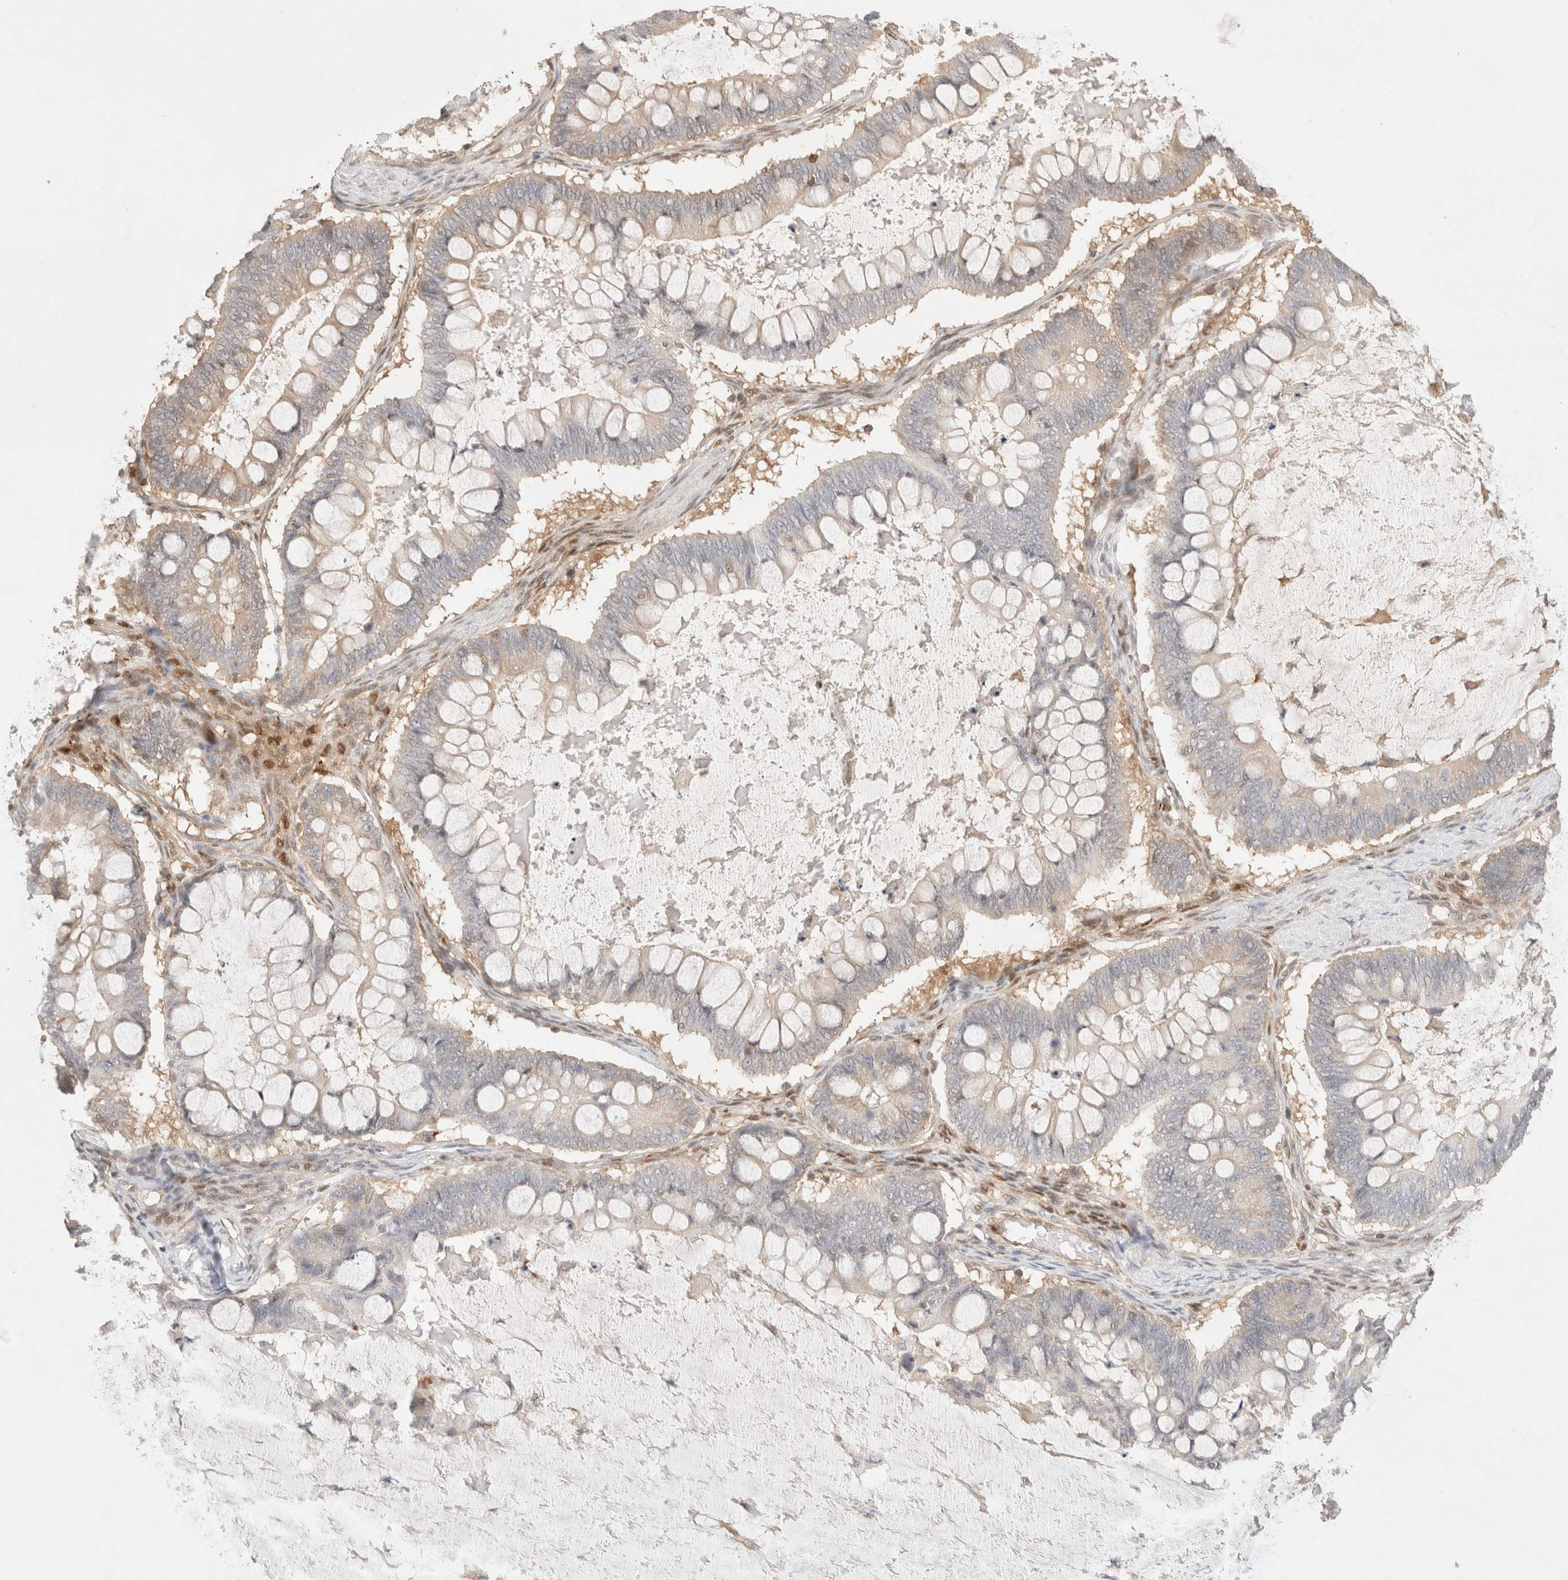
{"staining": {"intensity": "negative", "quantity": "none", "location": "none"}, "tissue": "ovarian cancer", "cell_type": "Tumor cells", "image_type": "cancer", "snomed": [{"axis": "morphology", "description": "Cystadenocarcinoma, mucinous, NOS"}, {"axis": "topography", "description": "Ovary"}], "caption": "High power microscopy photomicrograph of an IHC image of ovarian mucinous cystadenocarcinoma, revealing no significant expression in tumor cells.", "gene": "STARD10", "patient": {"sex": "female", "age": 61}}